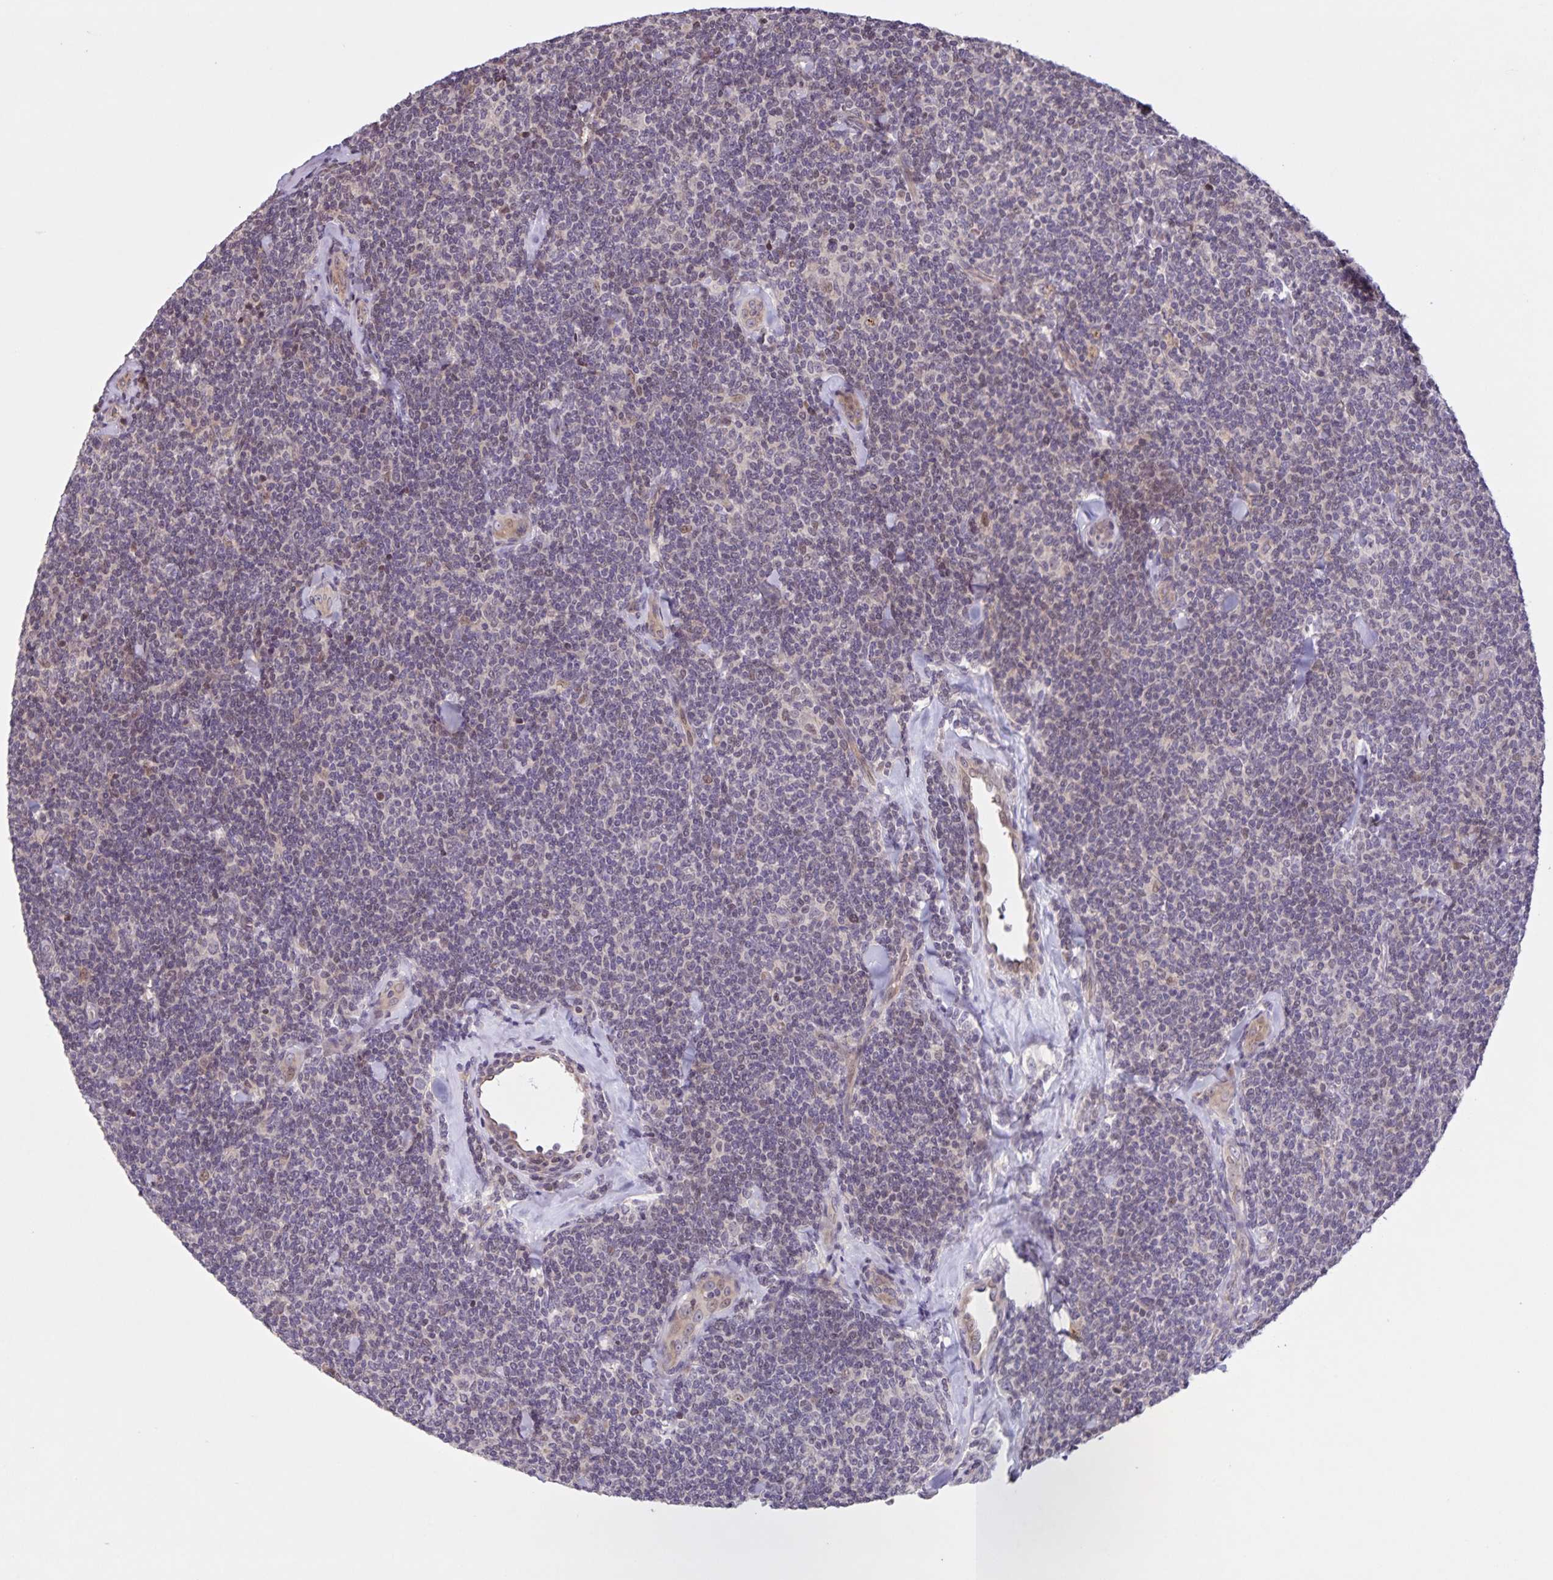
{"staining": {"intensity": "negative", "quantity": "none", "location": "none"}, "tissue": "lymphoma", "cell_type": "Tumor cells", "image_type": "cancer", "snomed": [{"axis": "morphology", "description": "Malignant lymphoma, non-Hodgkin's type, Low grade"}, {"axis": "topography", "description": "Lymph node"}], "caption": "Low-grade malignant lymphoma, non-Hodgkin's type was stained to show a protein in brown. There is no significant expression in tumor cells. (Brightfield microscopy of DAB IHC at high magnification).", "gene": "GDF2", "patient": {"sex": "female", "age": 56}}